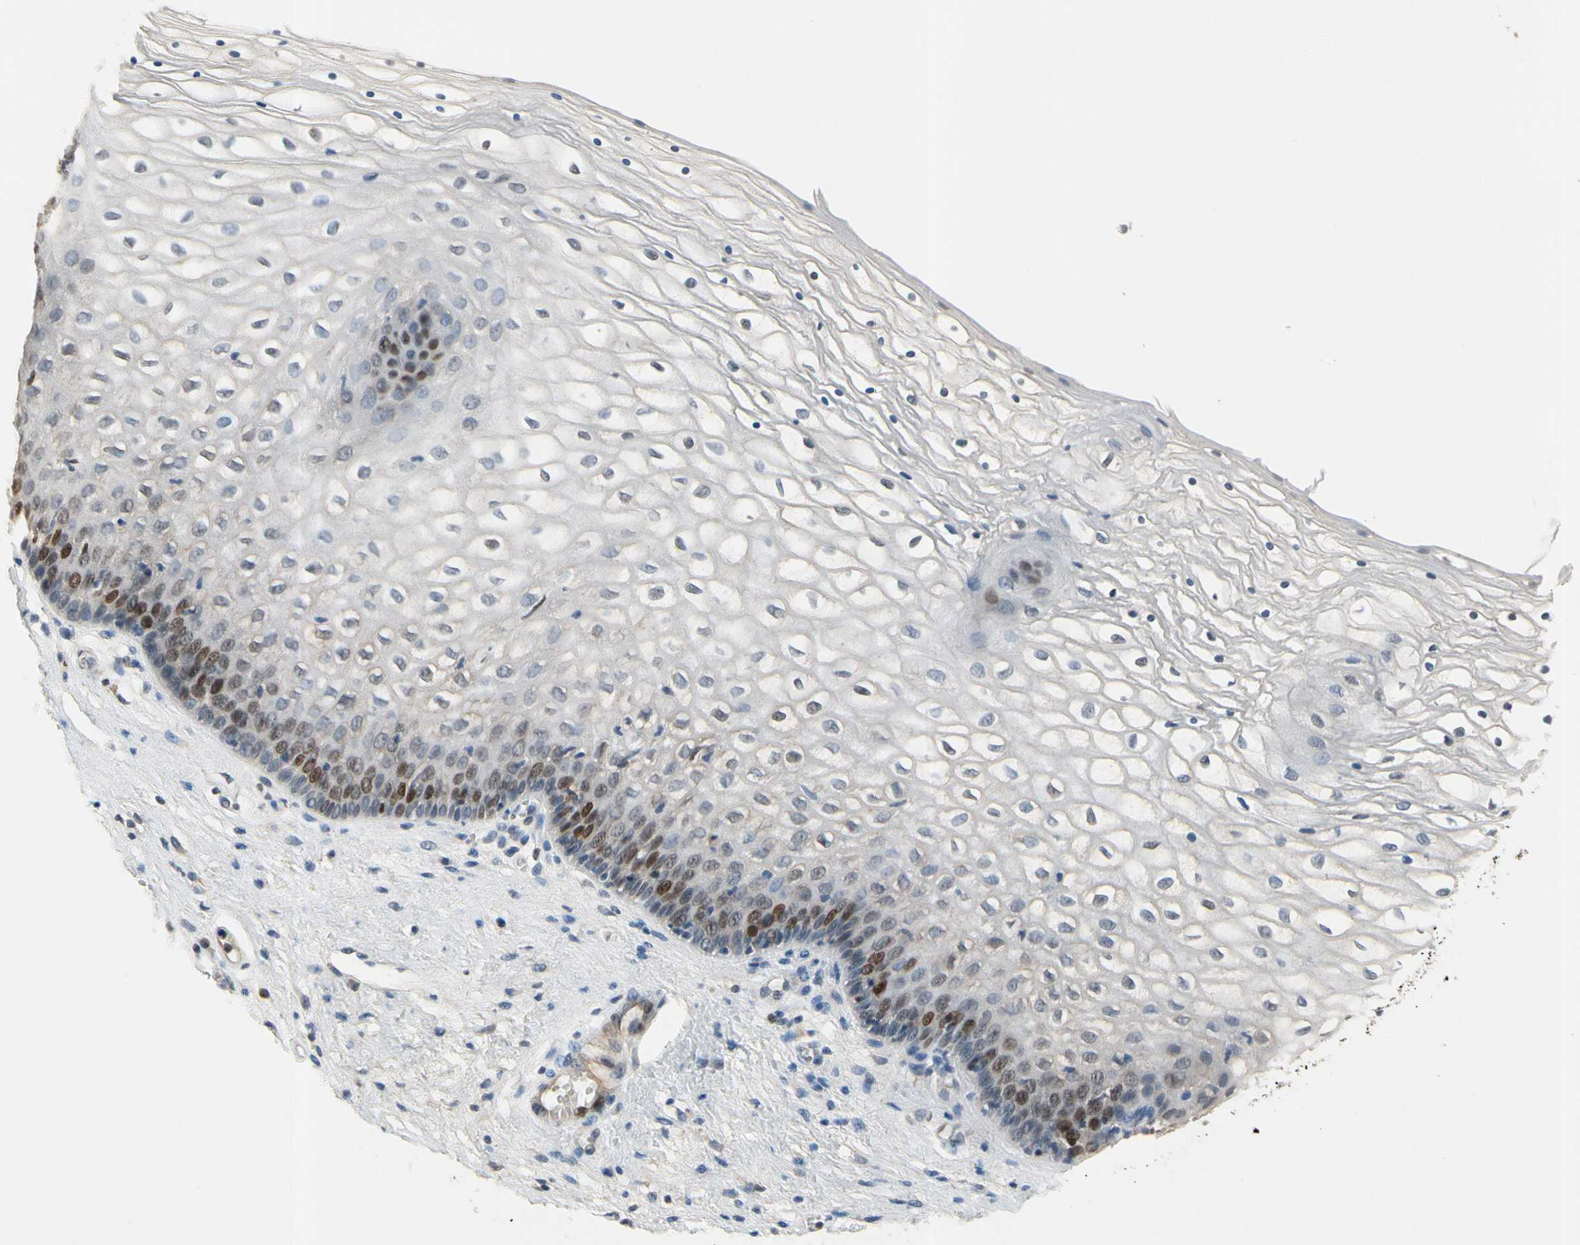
{"staining": {"intensity": "strong", "quantity": "<25%", "location": "nuclear"}, "tissue": "vagina", "cell_type": "Squamous epithelial cells", "image_type": "normal", "snomed": [{"axis": "morphology", "description": "Normal tissue, NOS"}, {"axis": "topography", "description": "Vagina"}], "caption": "Immunohistochemical staining of benign human vagina reveals medium levels of strong nuclear expression in about <25% of squamous epithelial cells. (IHC, brightfield microscopy, high magnification).", "gene": "ZKSCAN3", "patient": {"sex": "female", "age": 34}}